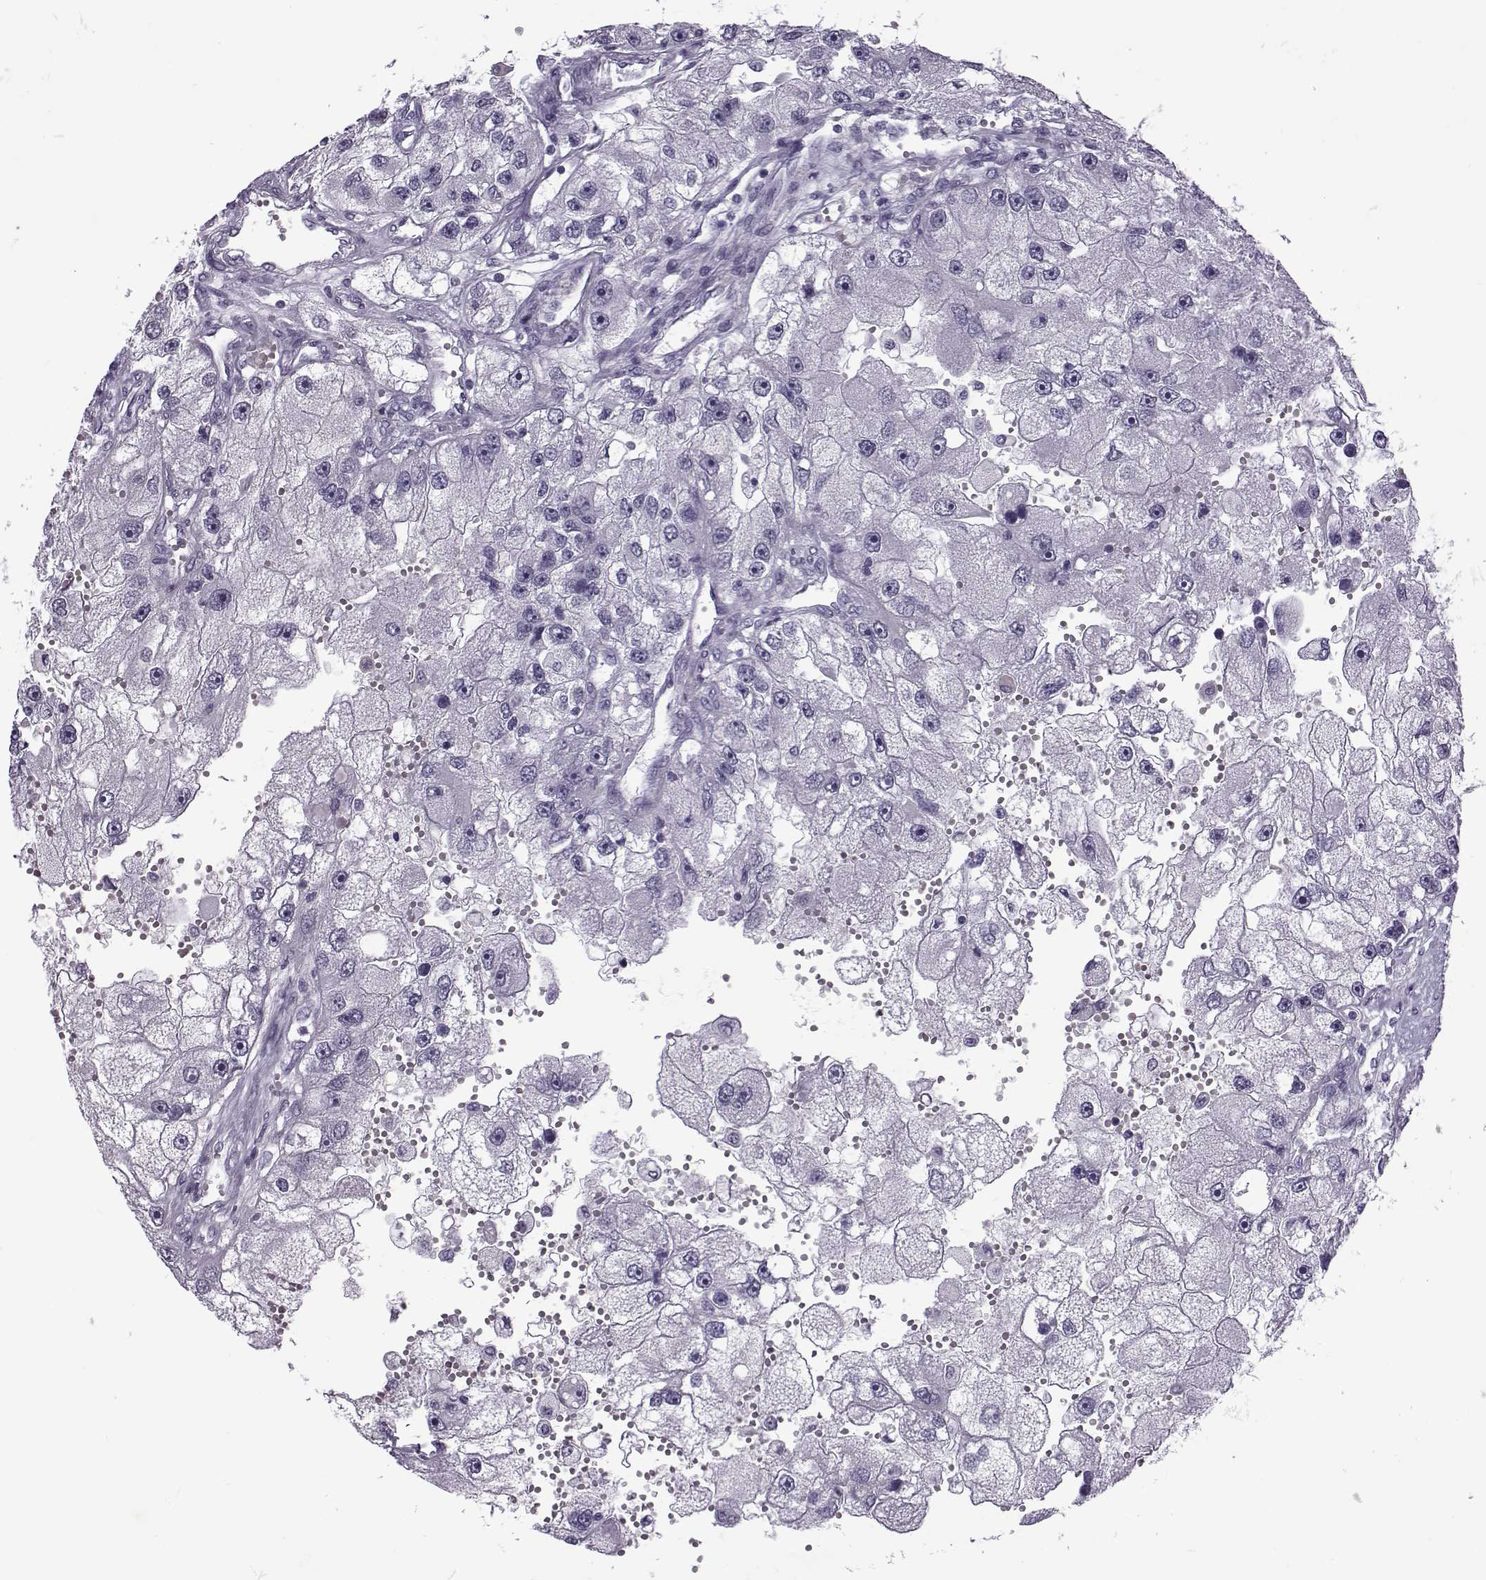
{"staining": {"intensity": "negative", "quantity": "none", "location": "none"}, "tissue": "renal cancer", "cell_type": "Tumor cells", "image_type": "cancer", "snomed": [{"axis": "morphology", "description": "Adenocarcinoma, NOS"}, {"axis": "topography", "description": "Kidney"}], "caption": "Immunohistochemistry (IHC) histopathology image of neoplastic tissue: human renal cancer (adenocarcinoma) stained with DAB shows no significant protein staining in tumor cells.", "gene": "OIP5", "patient": {"sex": "male", "age": 63}}